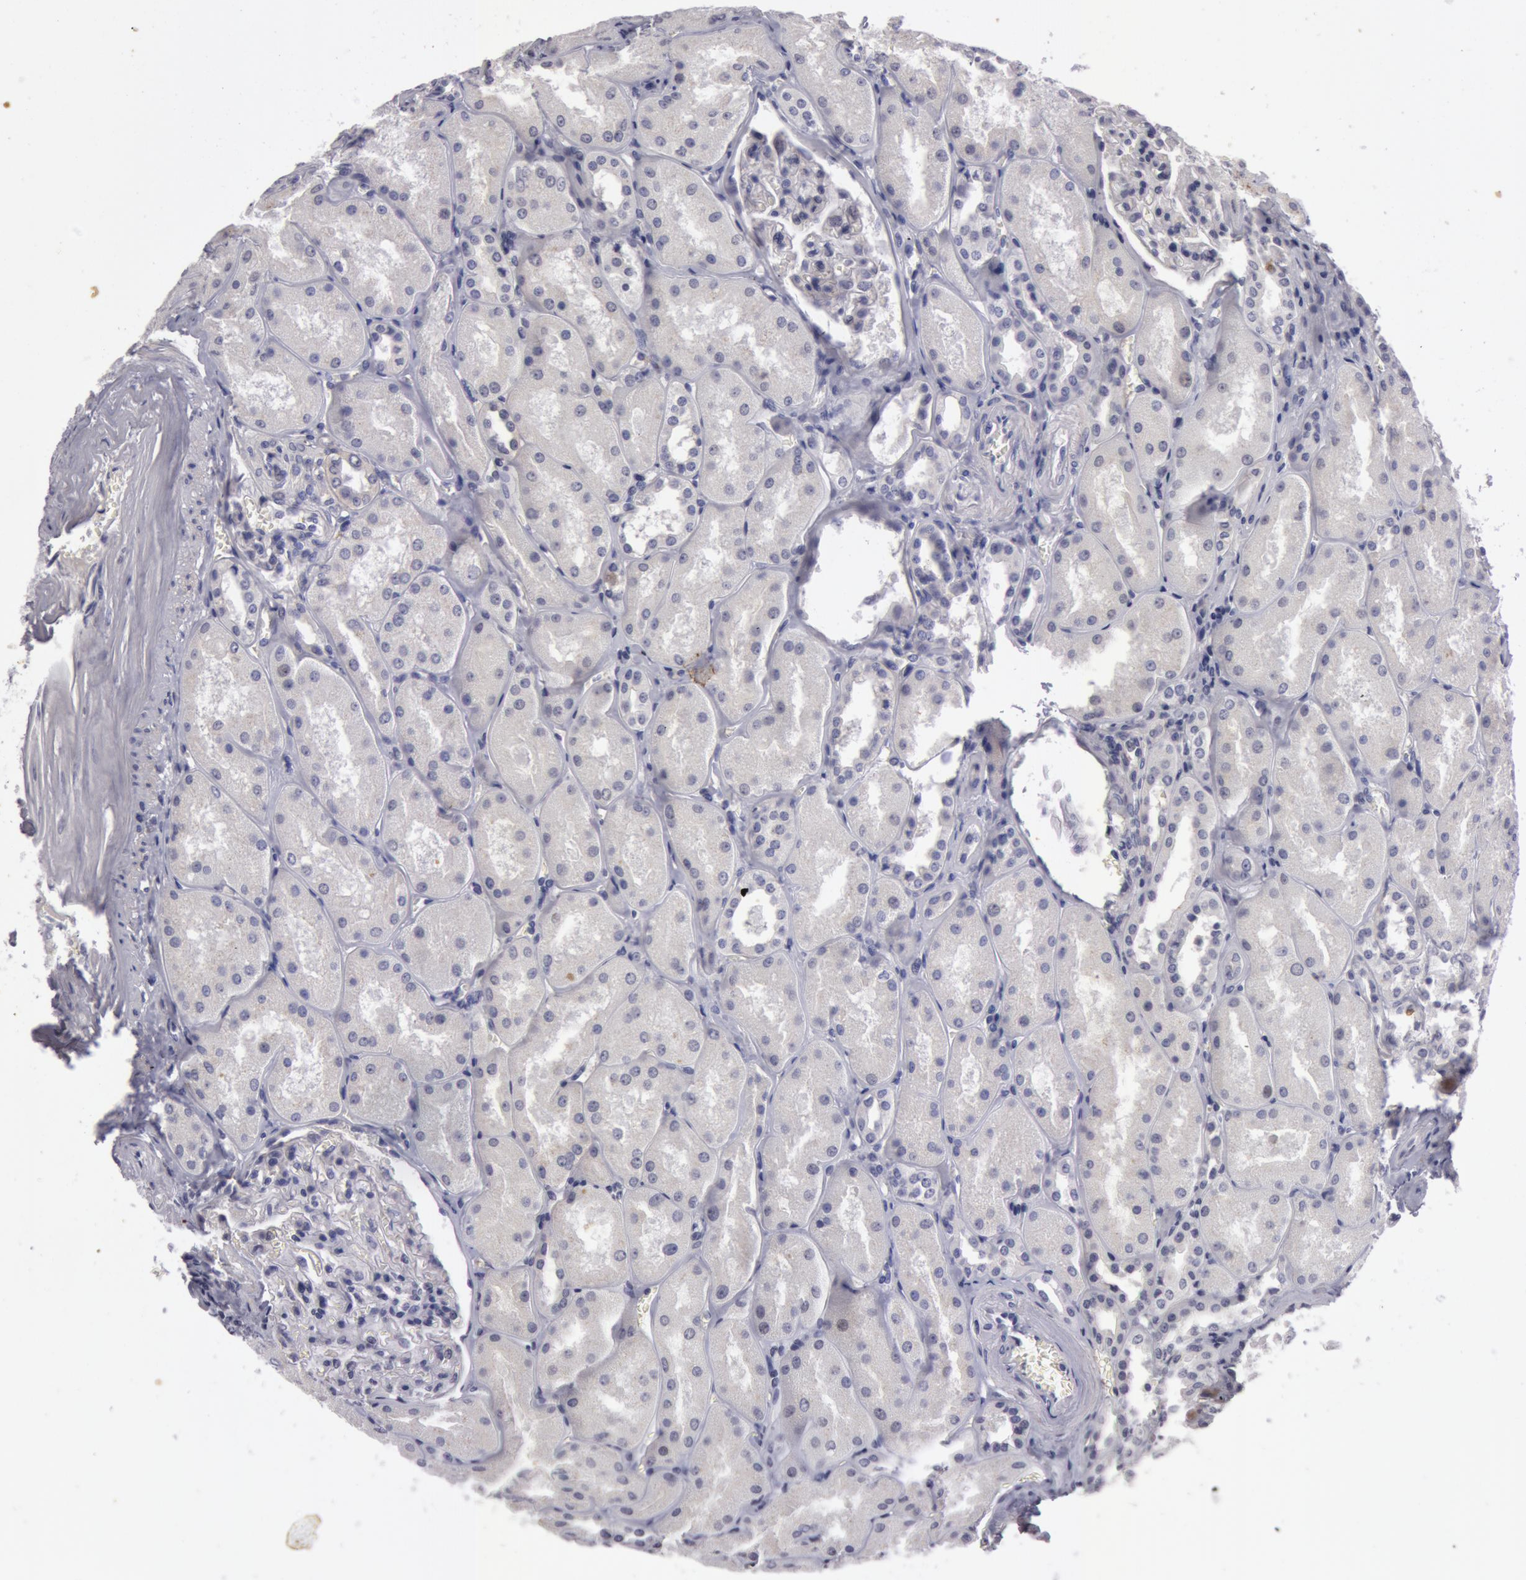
{"staining": {"intensity": "negative", "quantity": "none", "location": "none"}, "tissue": "kidney", "cell_type": "Cells in glomeruli", "image_type": "normal", "snomed": [{"axis": "morphology", "description": "Normal tissue, NOS"}, {"axis": "topography", "description": "Kidney"}], "caption": "Kidney stained for a protein using immunohistochemistry shows no expression cells in glomeruli.", "gene": "NLGN4X", "patient": {"sex": "male", "age": 61}}